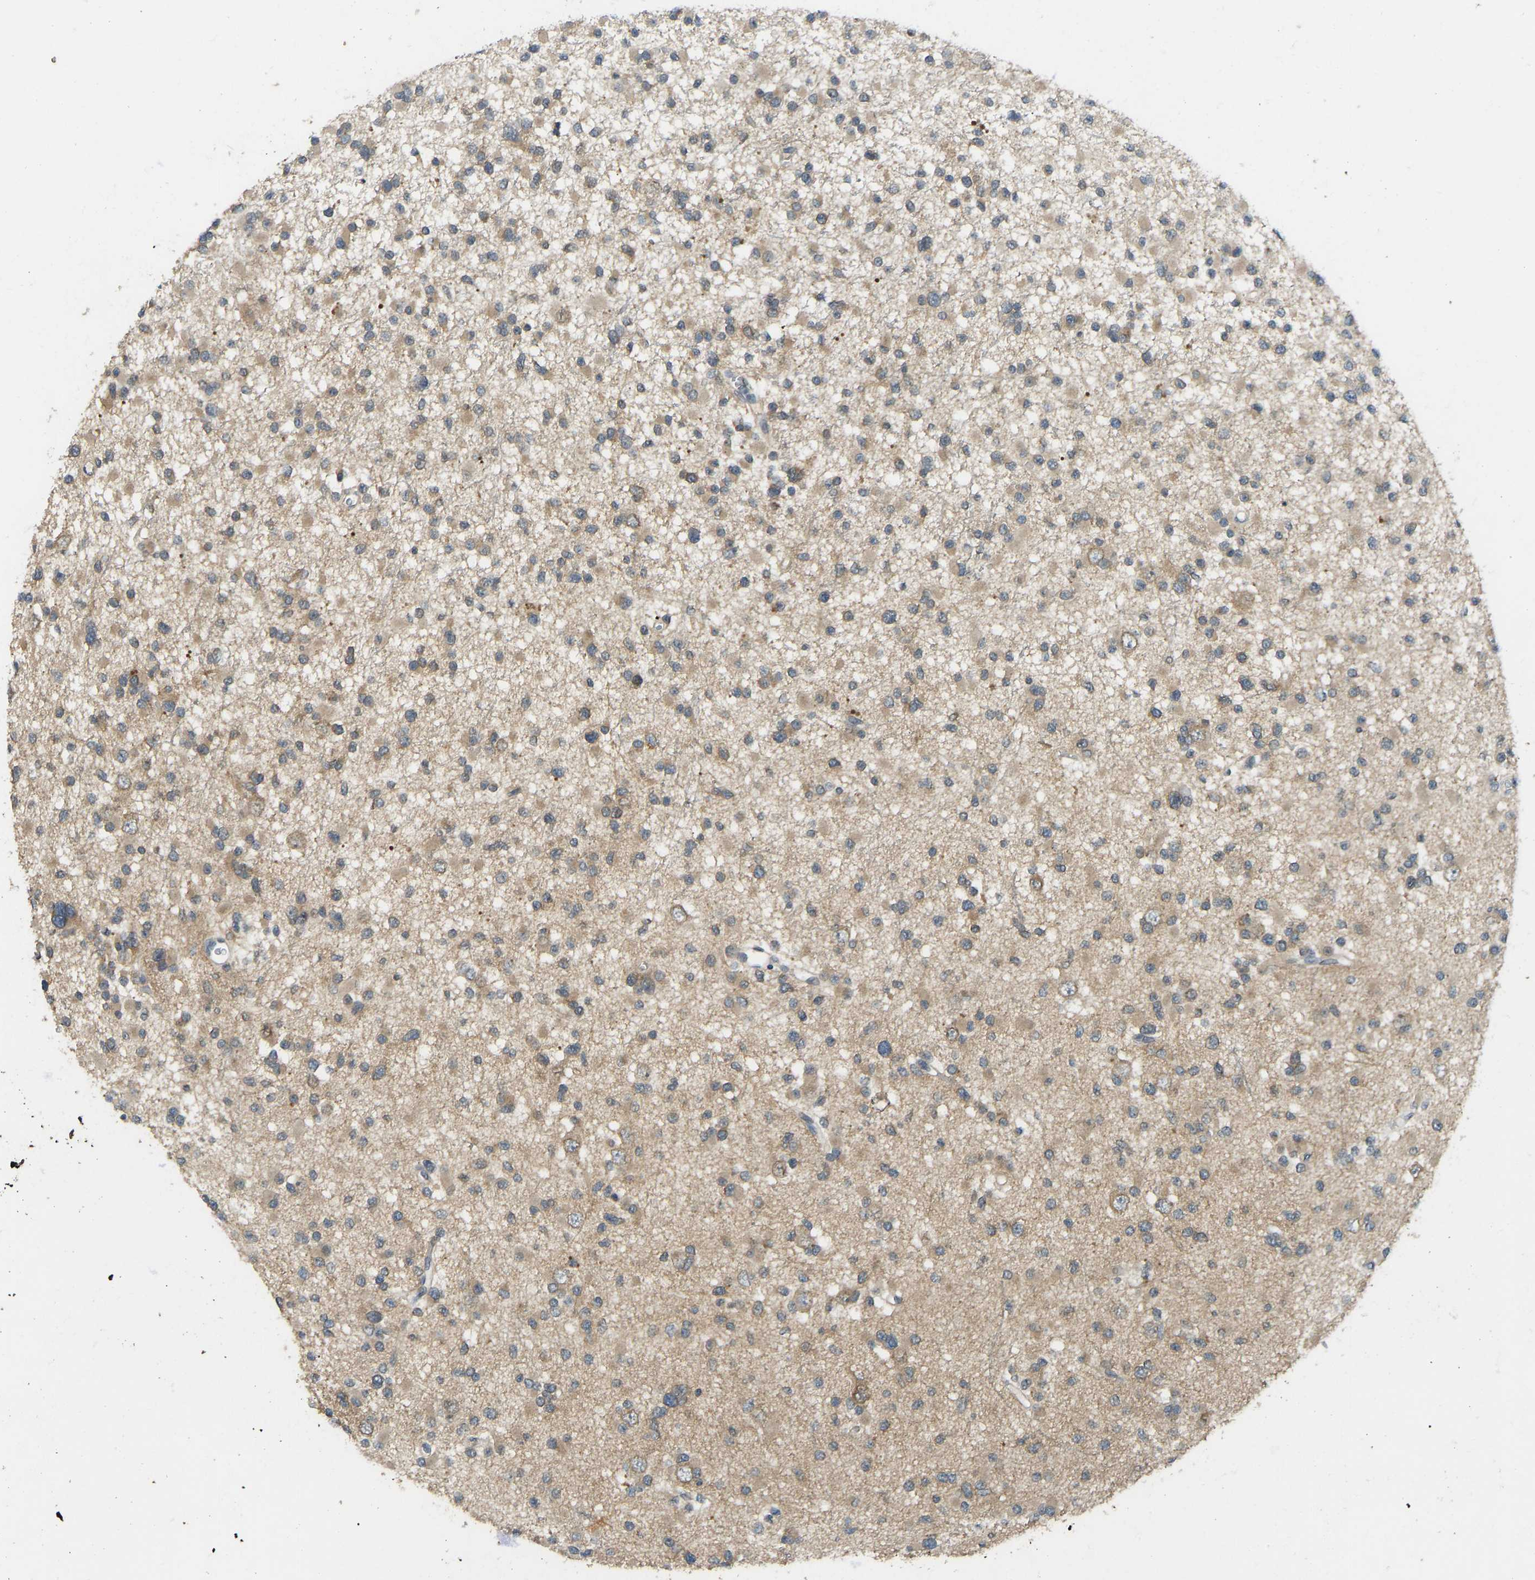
{"staining": {"intensity": "moderate", "quantity": ">75%", "location": "cytoplasmic/membranous"}, "tissue": "glioma", "cell_type": "Tumor cells", "image_type": "cancer", "snomed": [{"axis": "morphology", "description": "Glioma, malignant, Low grade"}, {"axis": "topography", "description": "Brain"}], "caption": "Protein expression analysis of malignant glioma (low-grade) demonstrates moderate cytoplasmic/membranous positivity in approximately >75% of tumor cells.", "gene": "NDRG3", "patient": {"sex": "female", "age": 22}}